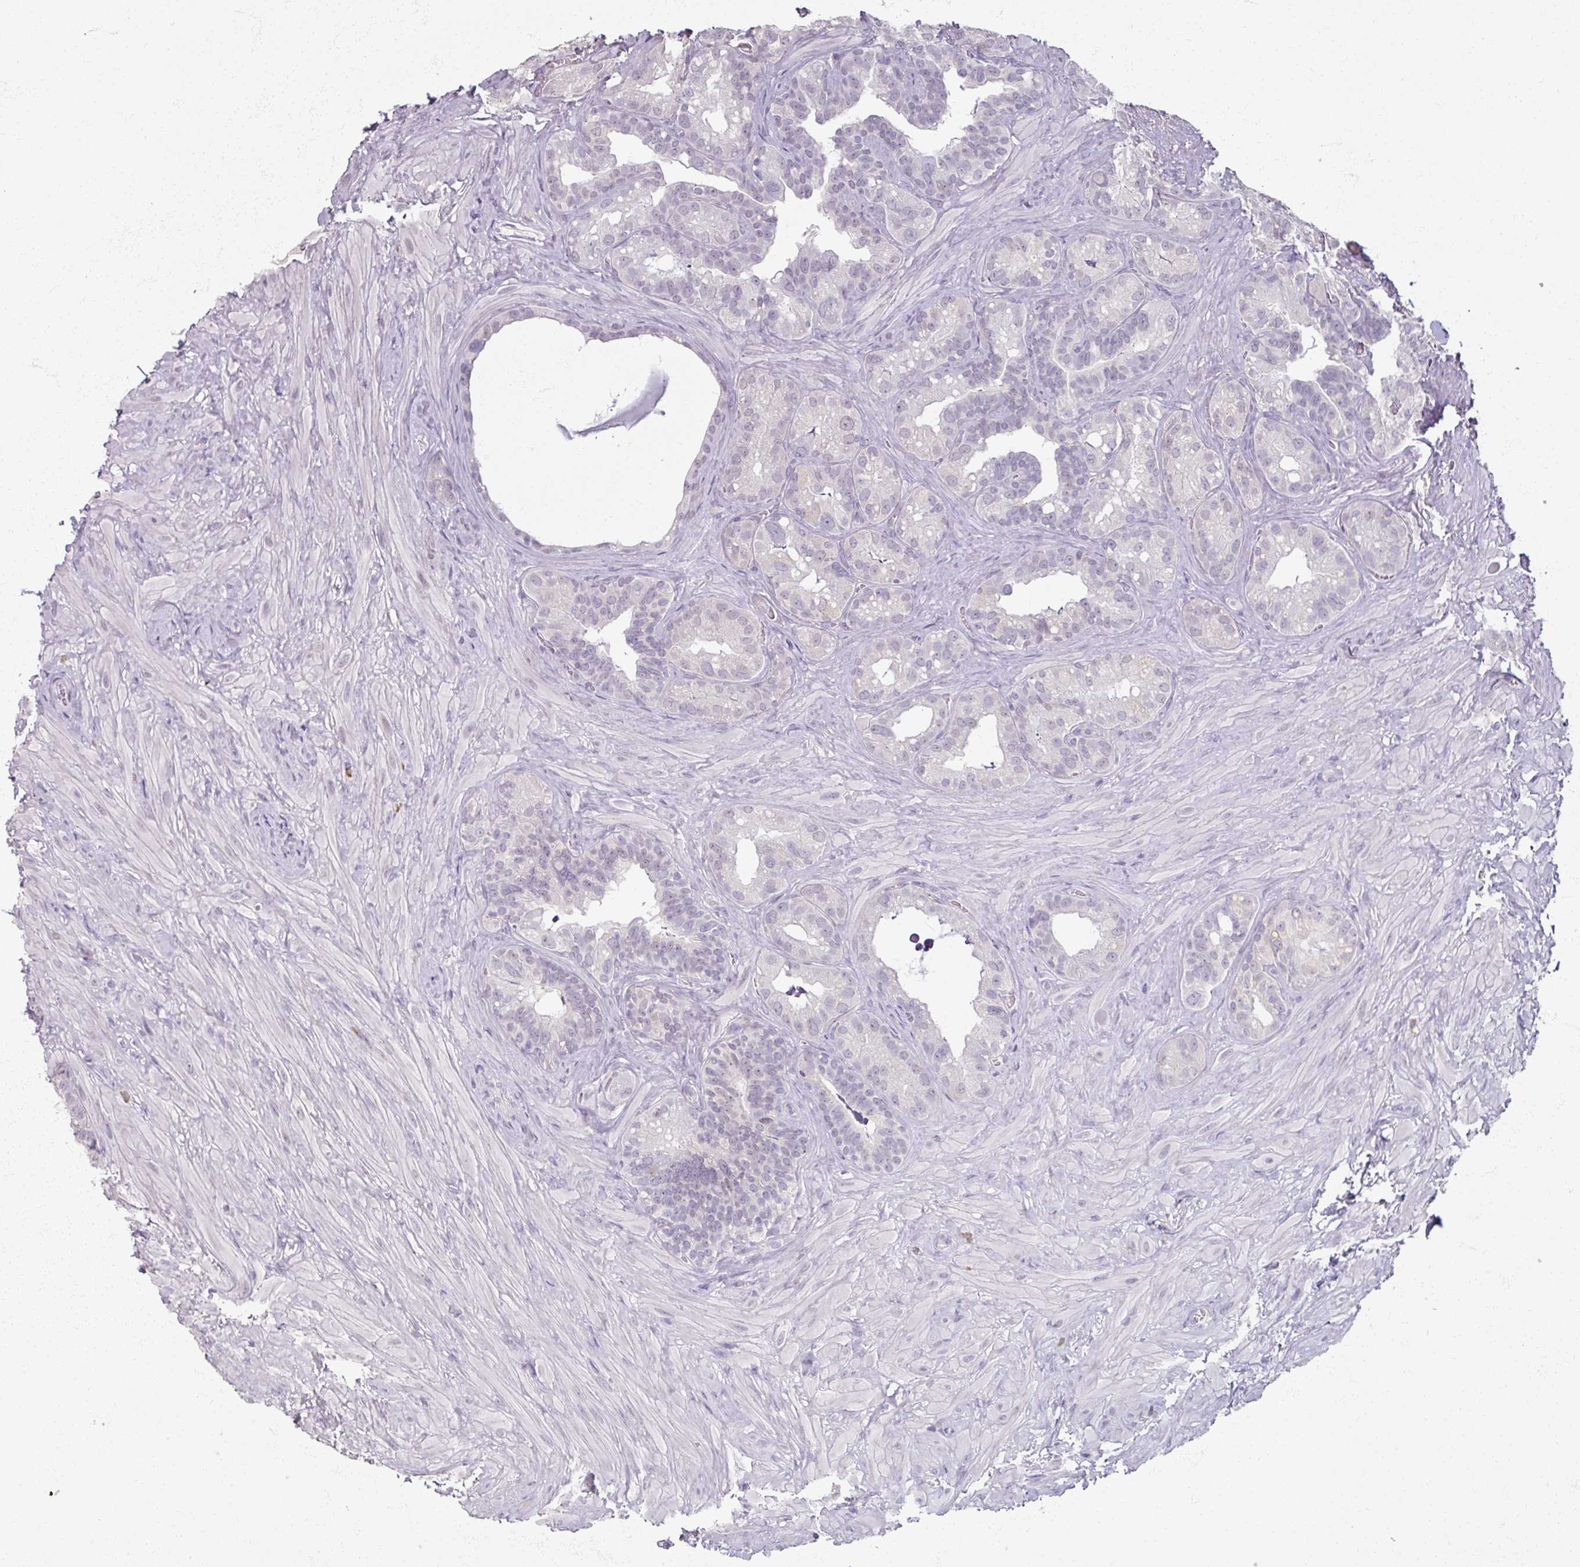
{"staining": {"intensity": "negative", "quantity": "none", "location": "none"}, "tissue": "seminal vesicle", "cell_type": "Glandular cells", "image_type": "normal", "snomed": [{"axis": "morphology", "description": "Normal tissue, NOS"}, {"axis": "topography", "description": "Seminal veicle"}], "caption": "Seminal vesicle was stained to show a protein in brown. There is no significant staining in glandular cells. The staining is performed using DAB (3,3'-diaminobenzidine) brown chromogen with nuclei counter-stained in using hematoxylin.", "gene": "SOX11", "patient": {"sex": "male", "age": 60}}